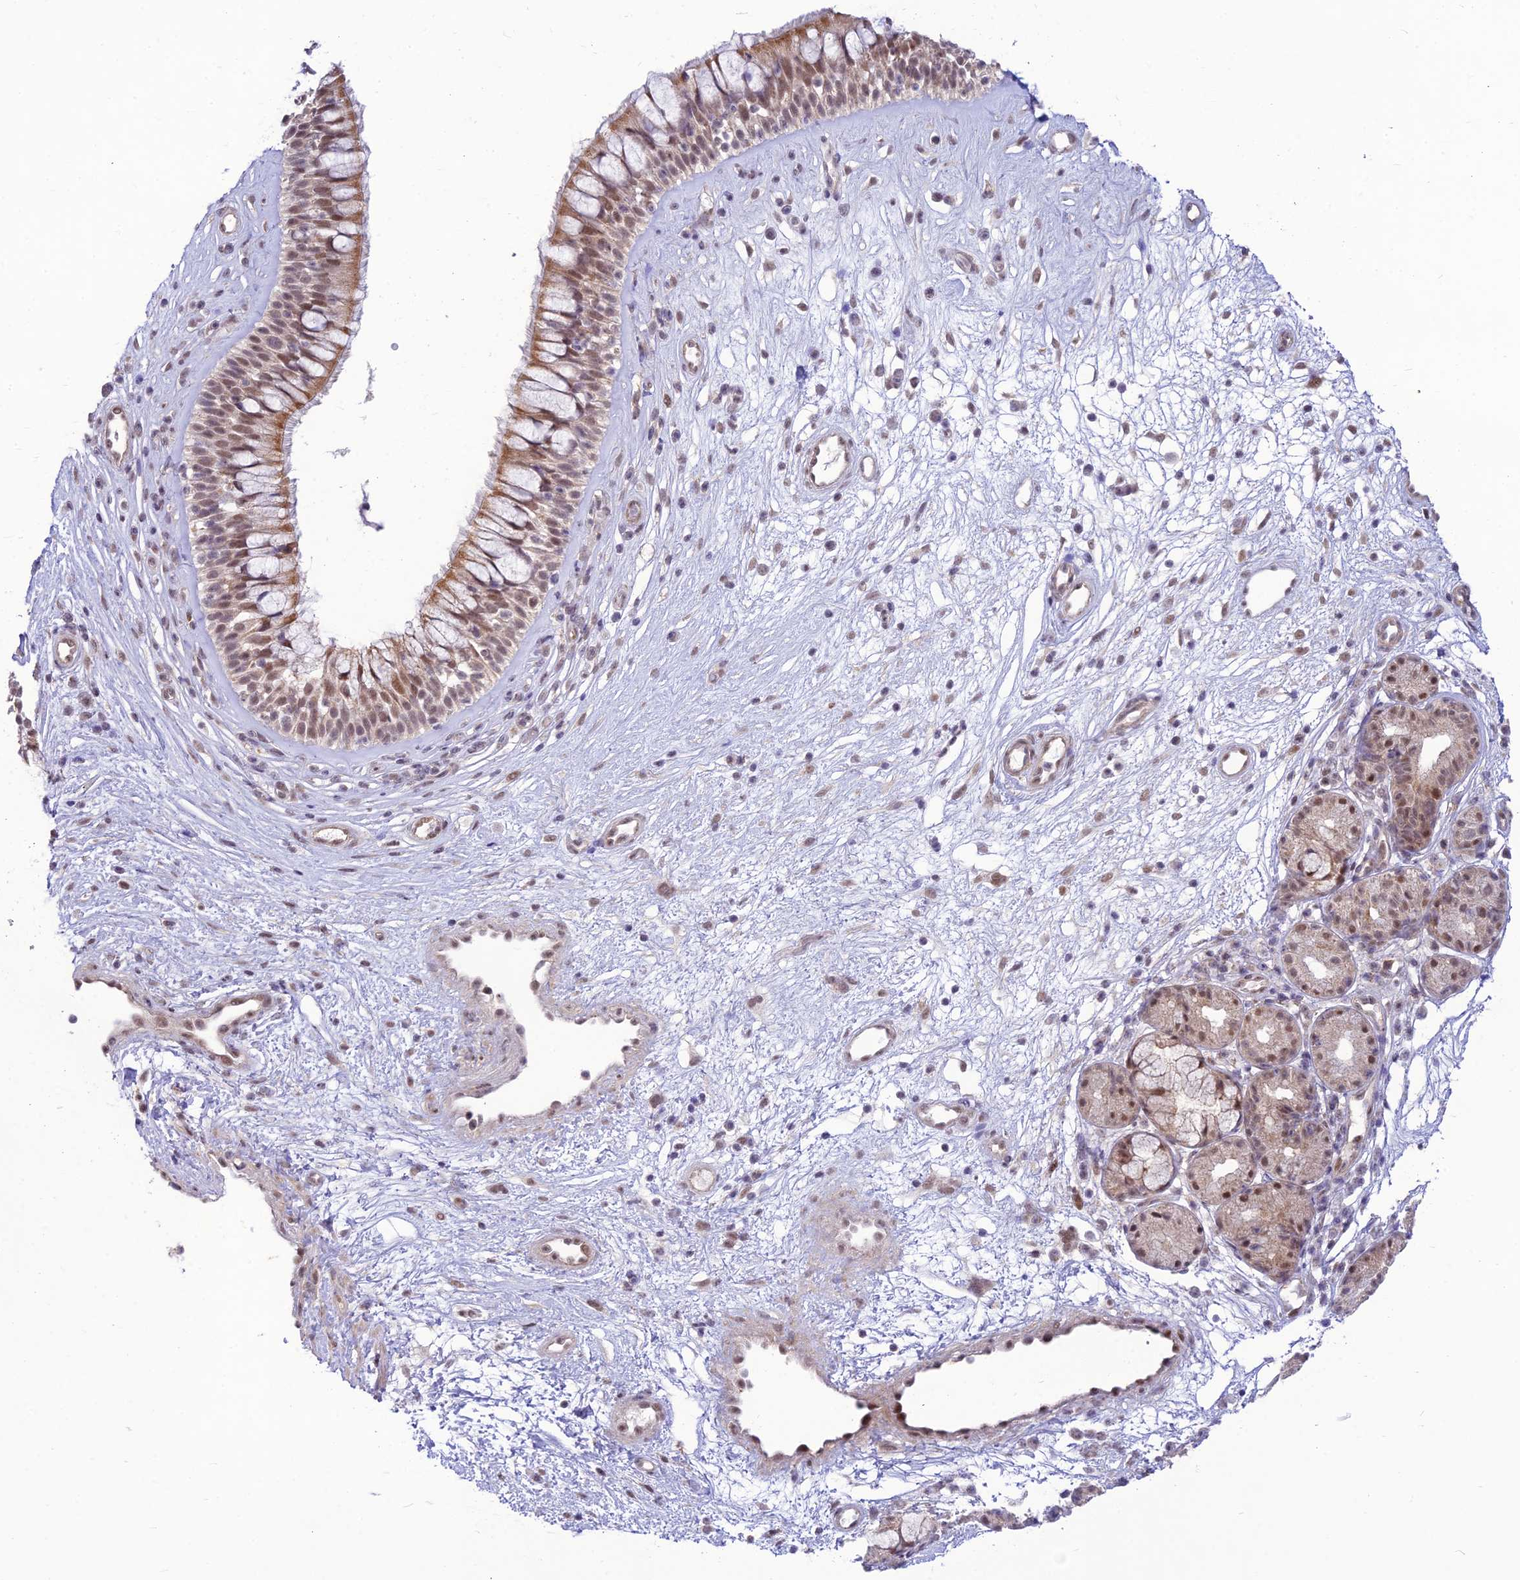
{"staining": {"intensity": "moderate", "quantity": ">75%", "location": "cytoplasmic/membranous,nuclear"}, "tissue": "nasopharynx", "cell_type": "Respiratory epithelial cells", "image_type": "normal", "snomed": [{"axis": "morphology", "description": "Normal tissue, NOS"}, {"axis": "topography", "description": "Nasopharynx"}], "caption": "Unremarkable nasopharynx exhibits moderate cytoplasmic/membranous,nuclear expression in approximately >75% of respiratory epithelial cells.", "gene": "MICOS13", "patient": {"sex": "male", "age": 32}}